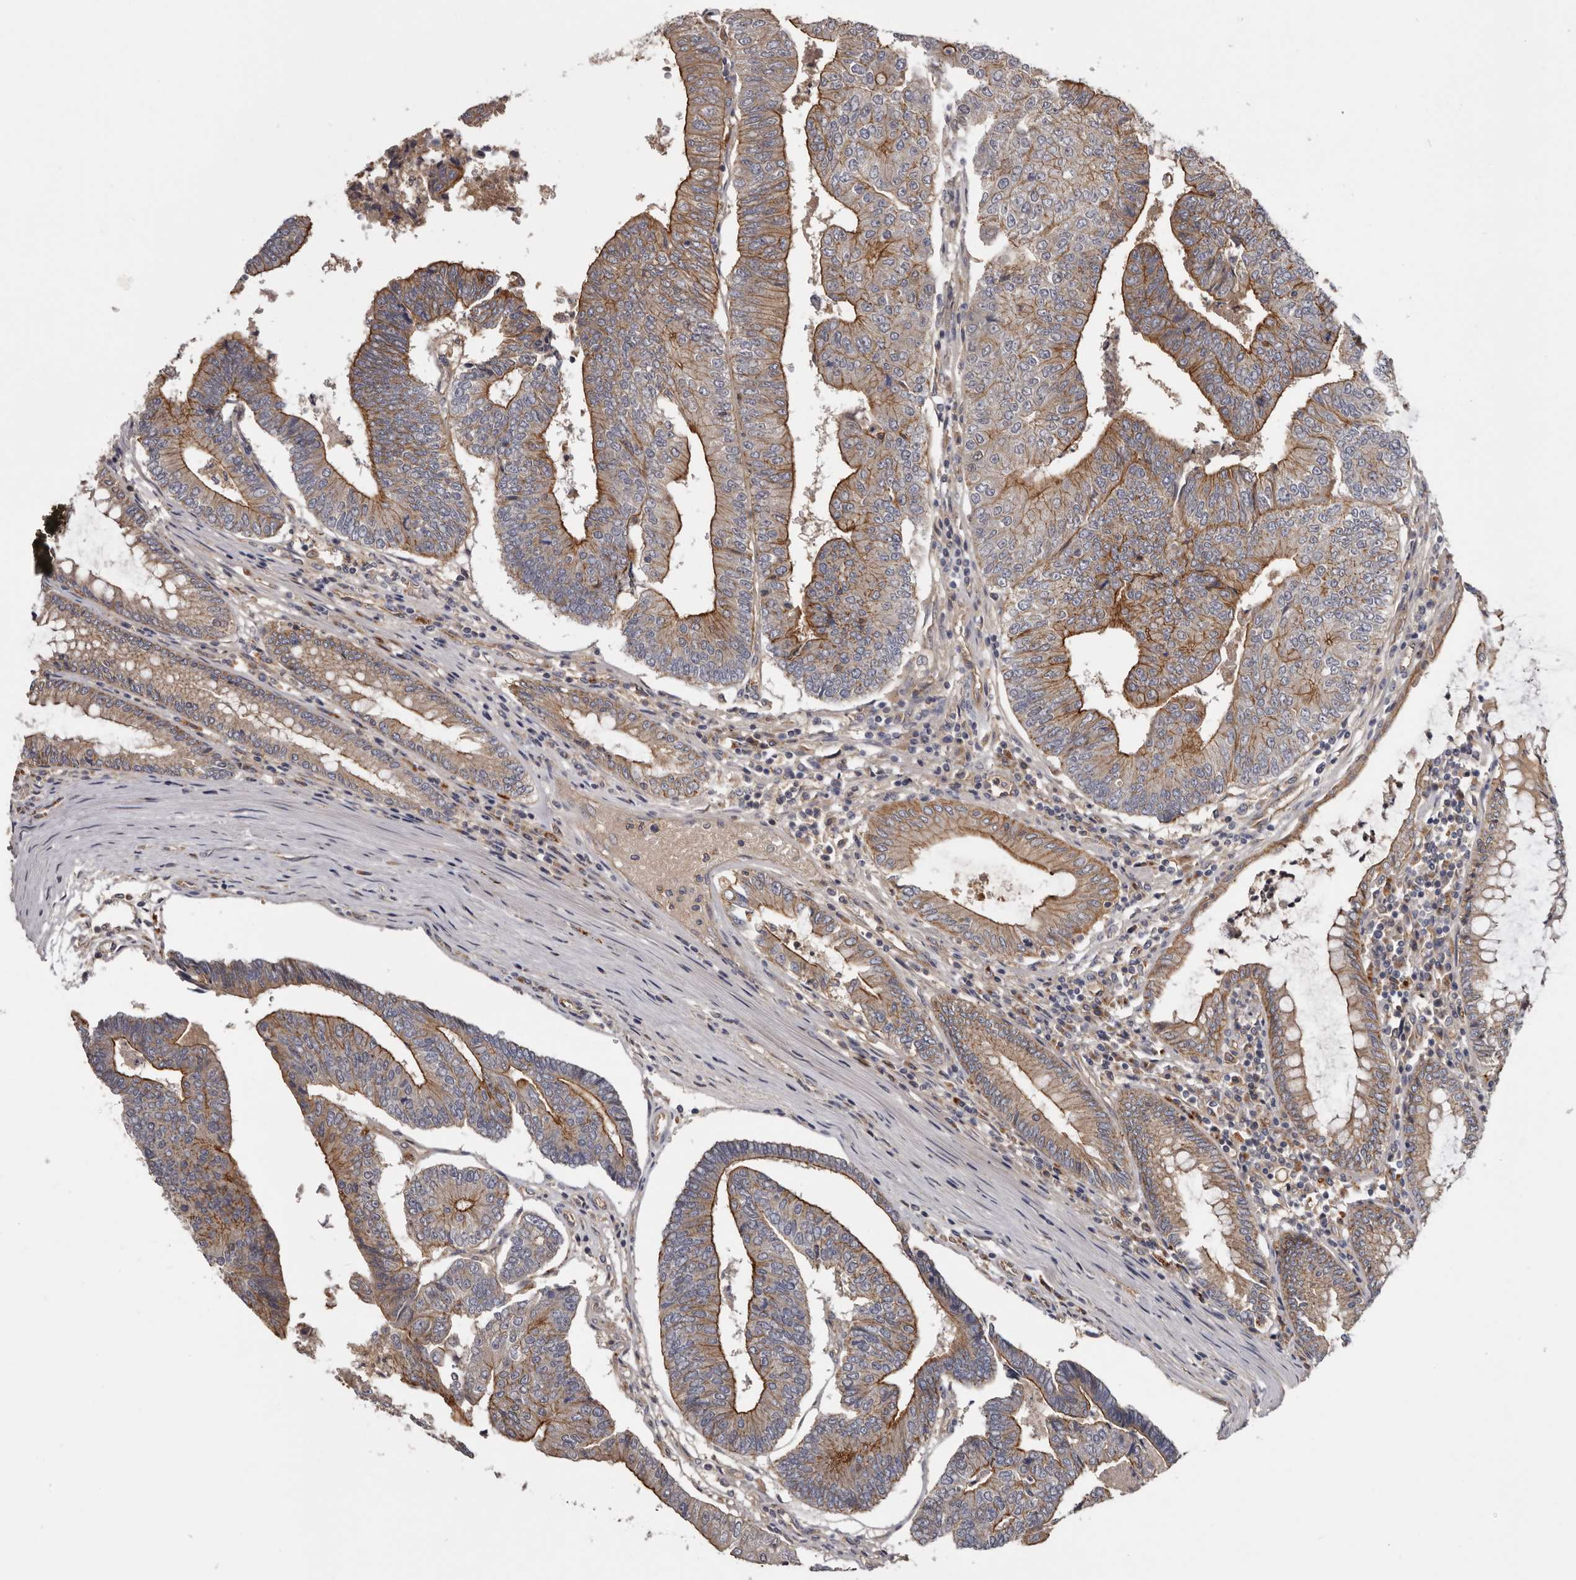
{"staining": {"intensity": "moderate", "quantity": "25%-75%", "location": "cytoplasmic/membranous"}, "tissue": "colorectal cancer", "cell_type": "Tumor cells", "image_type": "cancer", "snomed": [{"axis": "morphology", "description": "Adenocarcinoma, NOS"}, {"axis": "topography", "description": "Colon"}], "caption": "Colorectal adenocarcinoma was stained to show a protein in brown. There is medium levels of moderate cytoplasmic/membranous positivity in about 25%-75% of tumor cells.", "gene": "INKA2", "patient": {"sex": "female", "age": 67}}